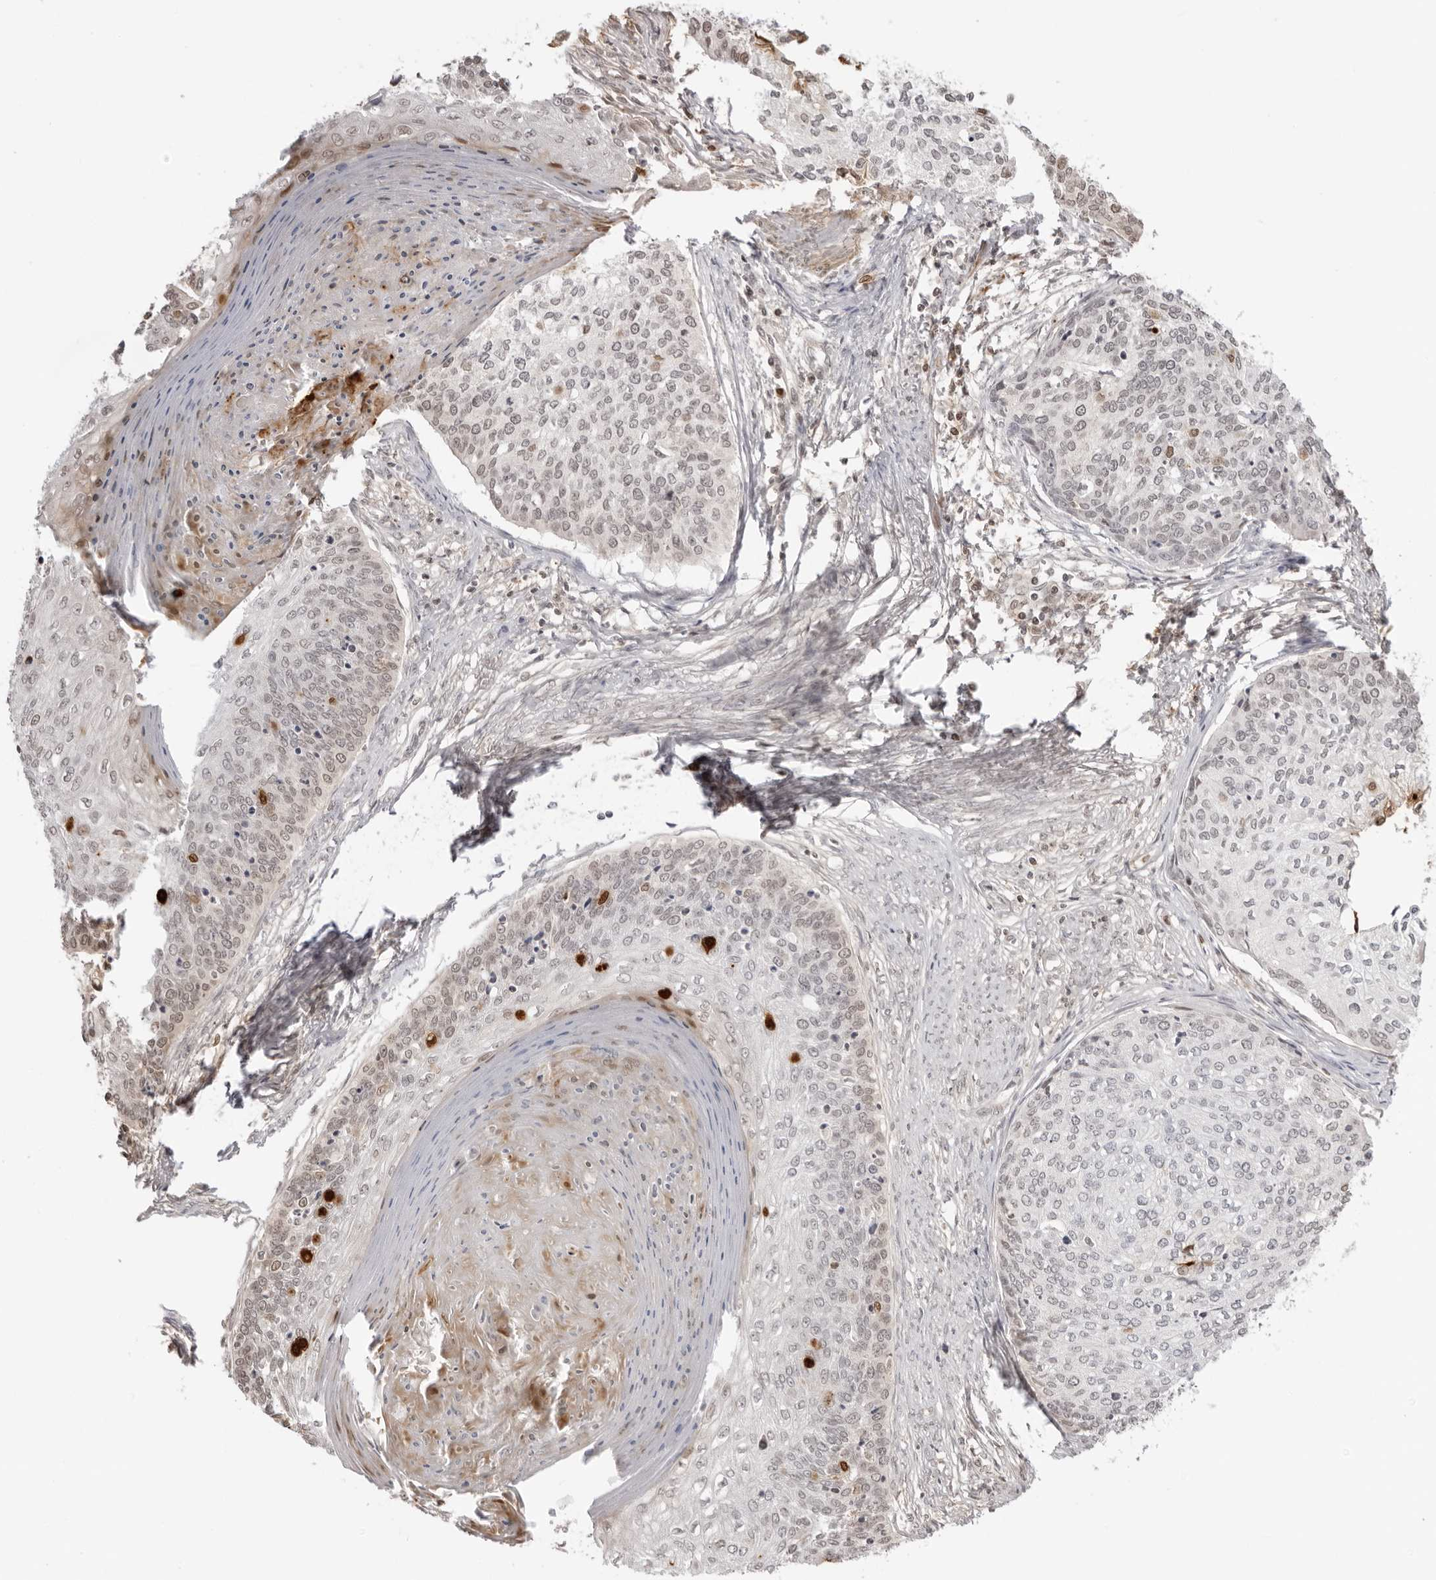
{"staining": {"intensity": "weak", "quantity": "<25%", "location": "nuclear"}, "tissue": "cervical cancer", "cell_type": "Tumor cells", "image_type": "cancer", "snomed": [{"axis": "morphology", "description": "Squamous cell carcinoma, NOS"}, {"axis": "topography", "description": "Cervix"}], "caption": "IHC image of human cervical cancer (squamous cell carcinoma) stained for a protein (brown), which displays no expression in tumor cells.", "gene": "RNF146", "patient": {"sex": "female", "age": 37}}